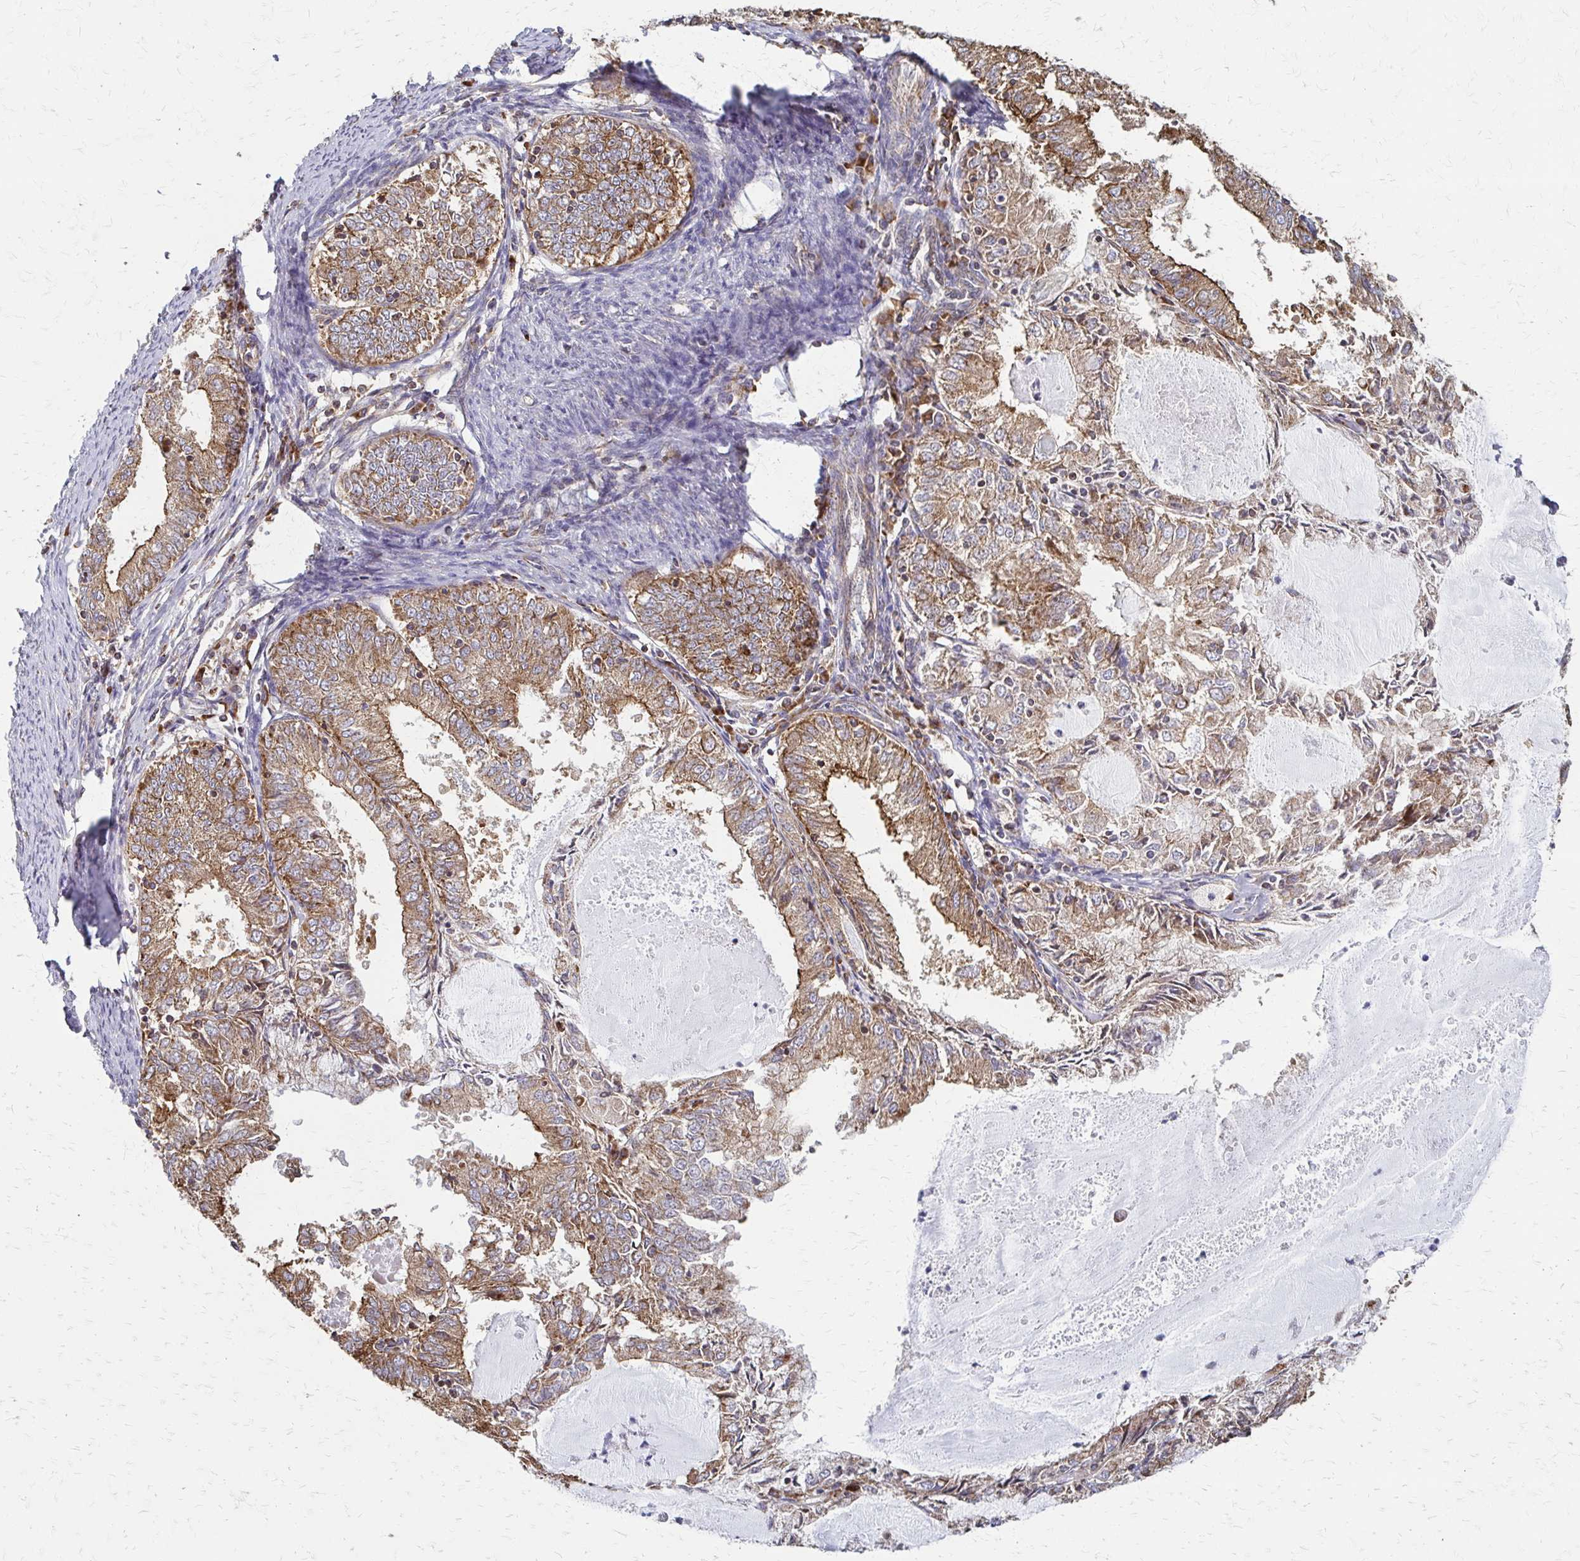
{"staining": {"intensity": "moderate", "quantity": ">75%", "location": "cytoplasmic/membranous"}, "tissue": "endometrial cancer", "cell_type": "Tumor cells", "image_type": "cancer", "snomed": [{"axis": "morphology", "description": "Adenocarcinoma, NOS"}, {"axis": "topography", "description": "Endometrium"}], "caption": "Endometrial cancer (adenocarcinoma) stained for a protein reveals moderate cytoplasmic/membranous positivity in tumor cells. (IHC, brightfield microscopy, high magnification).", "gene": "EEF2", "patient": {"sex": "female", "age": 57}}